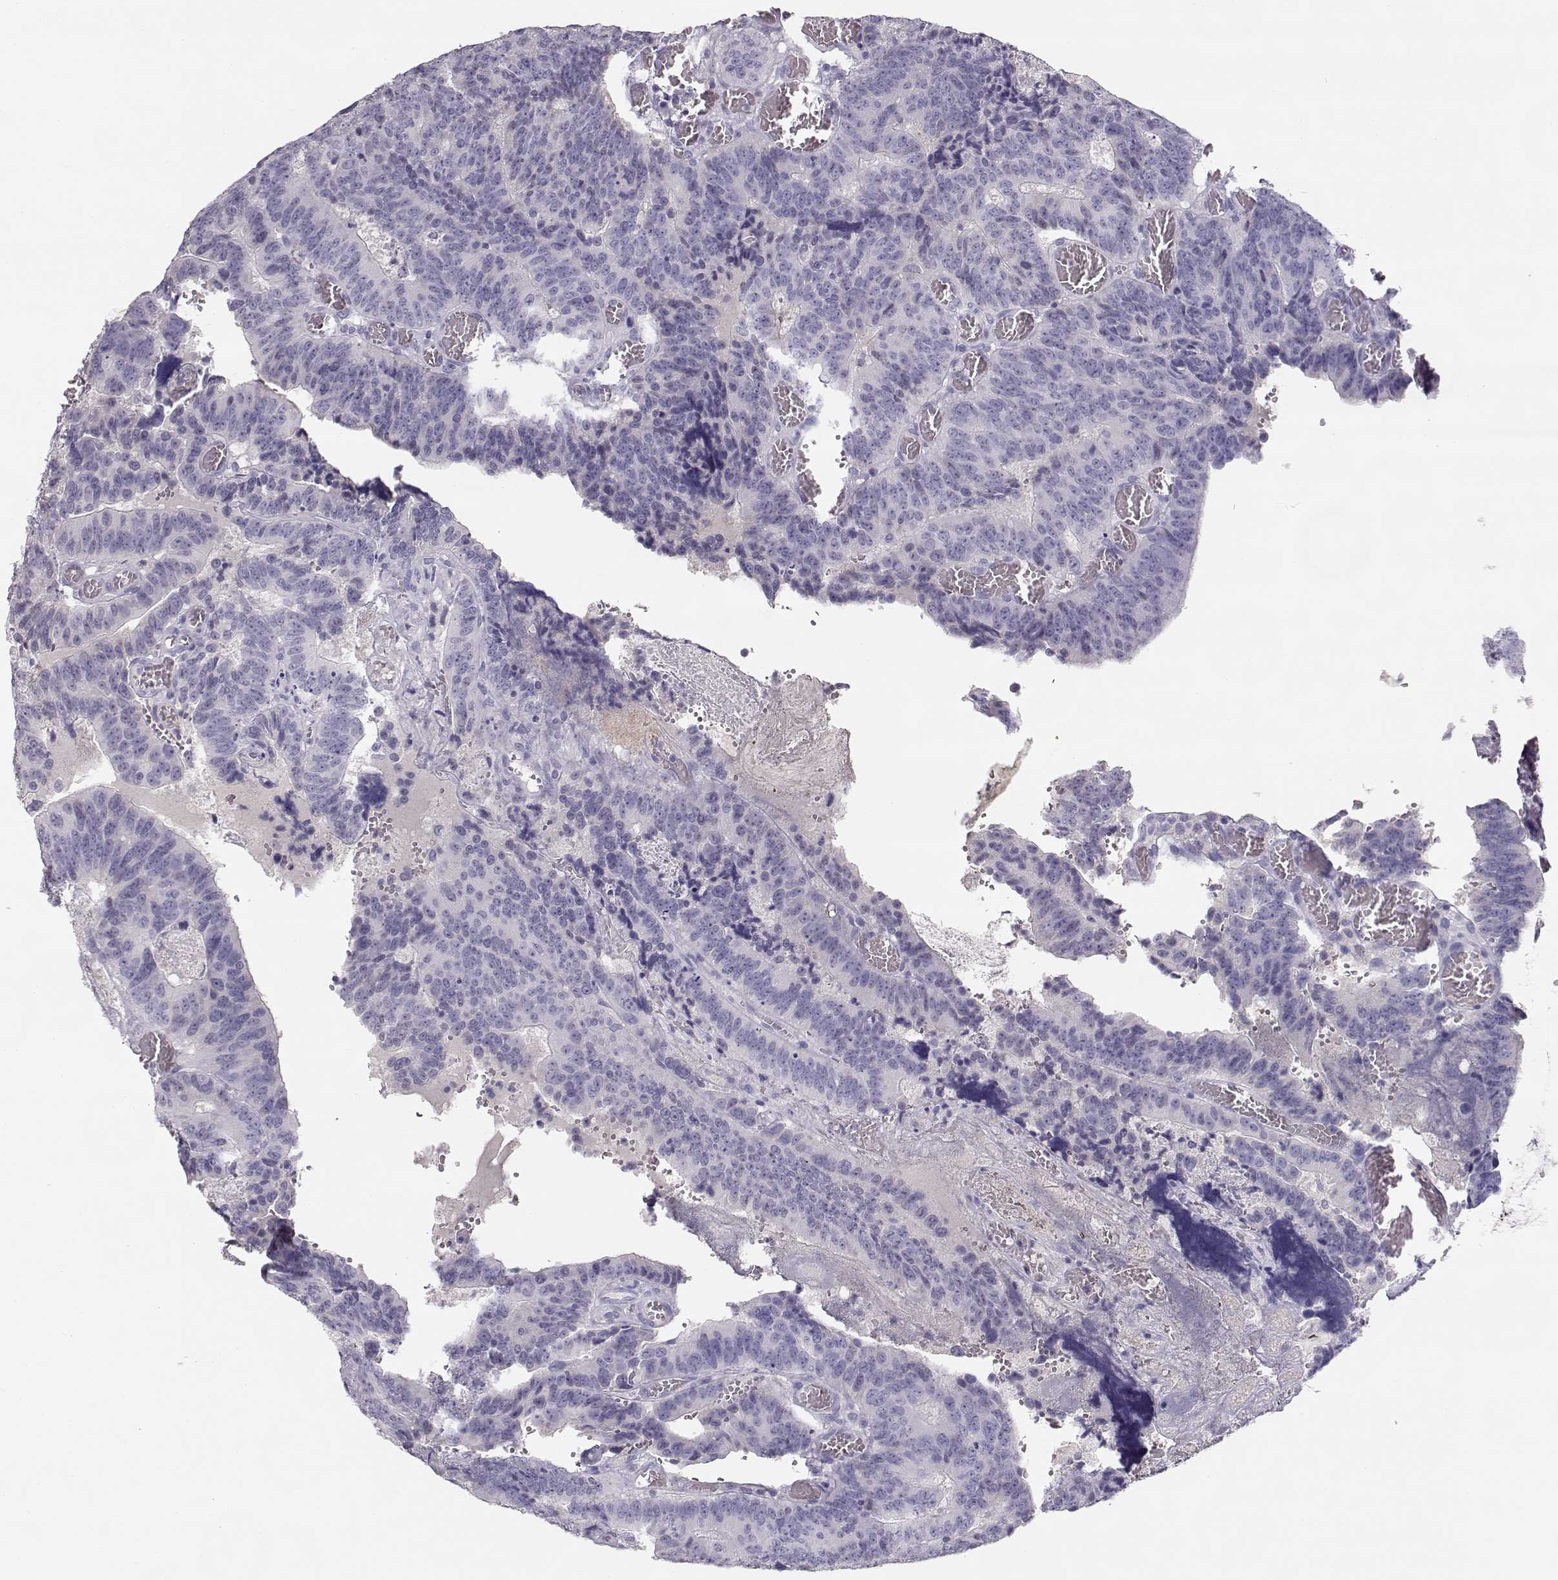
{"staining": {"intensity": "negative", "quantity": "none", "location": "none"}, "tissue": "colorectal cancer", "cell_type": "Tumor cells", "image_type": "cancer", "snomed": [{"axis": "morphology", "description": "Adenocarcinoma, NOS"}, {"axis": "topography", "description": "Colon"}], "caption": "Tumor cells show no significant protein staining in colorectal cancer.", "gene": "SLCO6A1", "patient": {"sex": "female", "age": 82}}